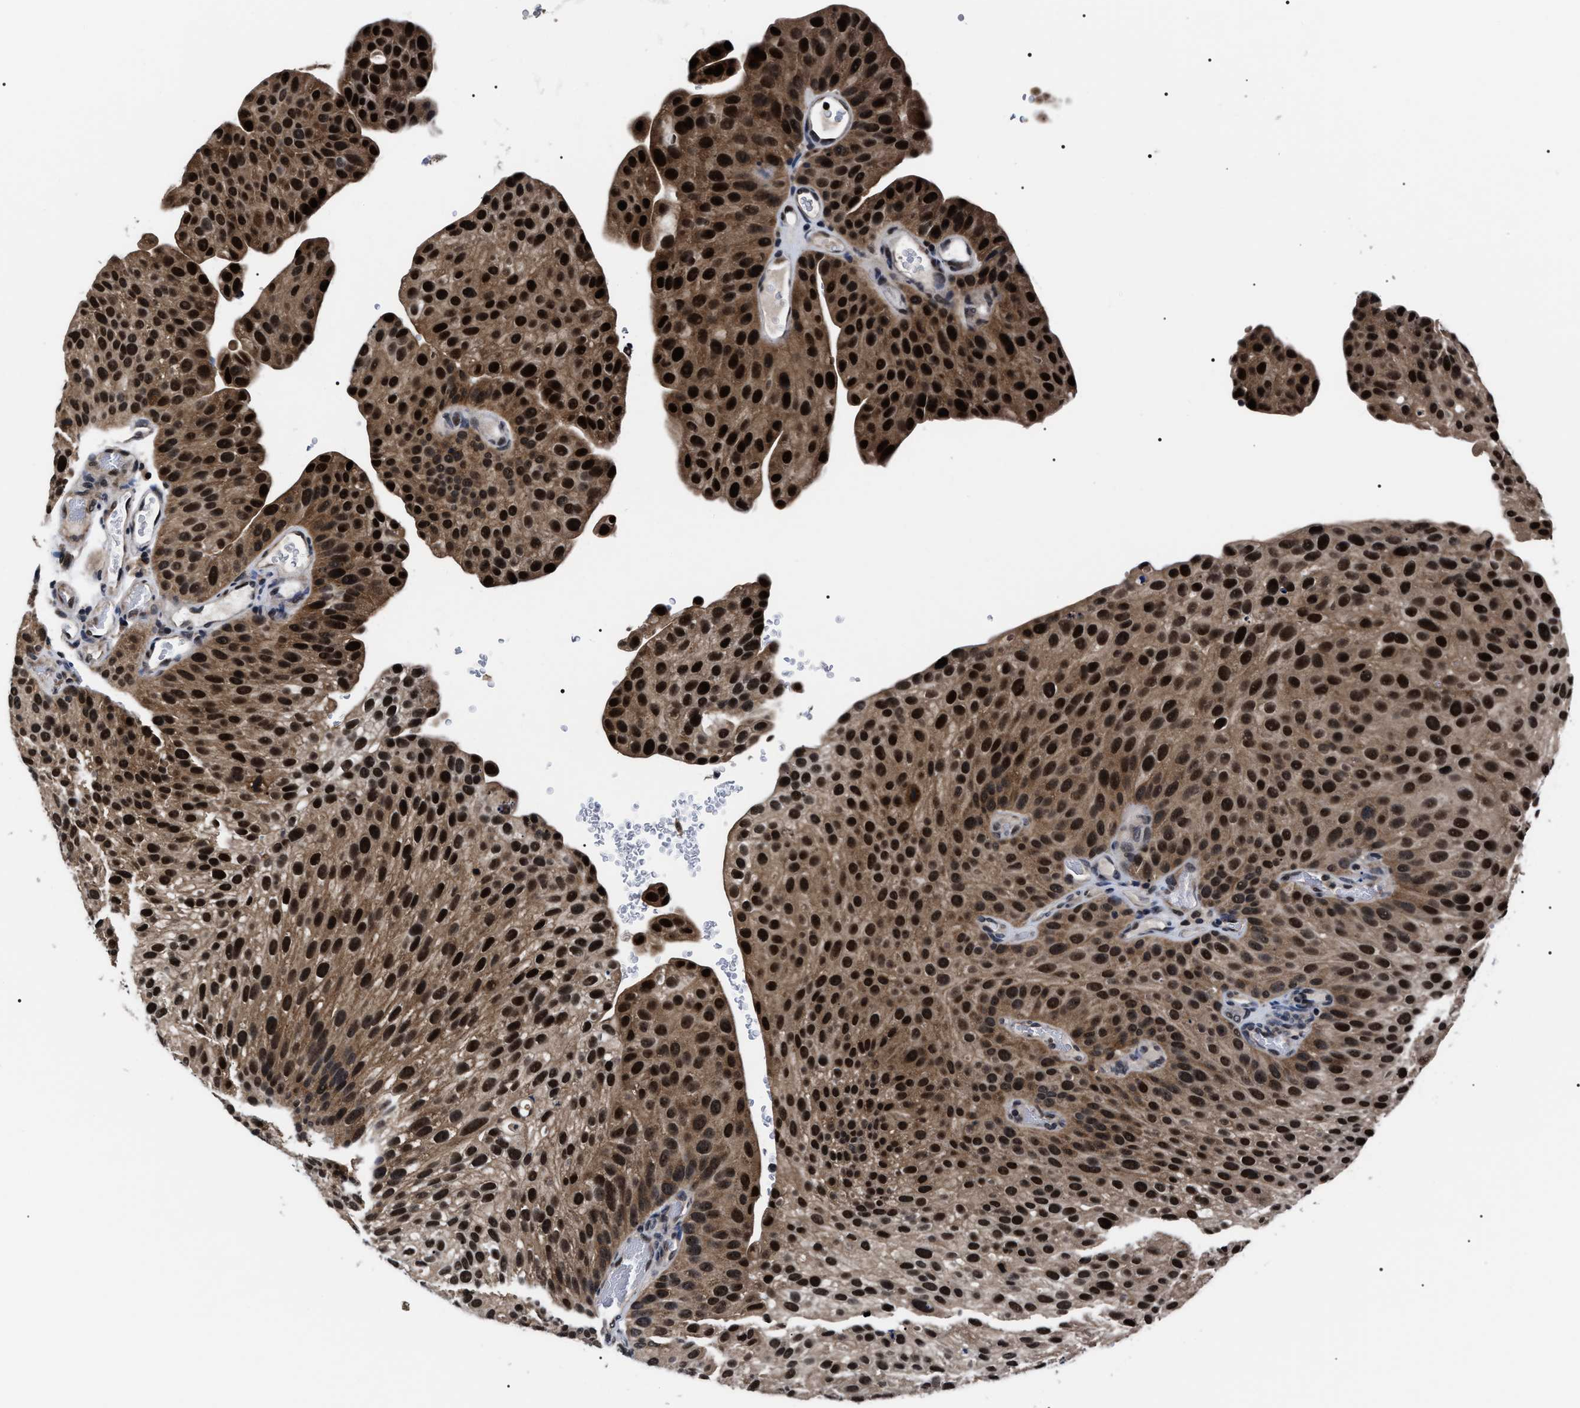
{"staining": {"intensity": "strong", "quantity": ">75%", "location": "cytoplasmic/membranous,nuclear"}, "tissue": "urothelial cancer", "cell_type": "Tumor cells", "image_type": "cancer", "snomed": [{"axis": "morphology", "description": "Urothelial carcinoma, Low grade"}, {"axis": "topography", "description": "Smooth muscle"}, {"axis": "topography", "description": "Urinary bladder"}], "caption": "A brown stain shows strong cytoplasmic/membranous and nuclear staining of a protein in human urothelial cancer tumor cells.", "gene": "CSNK2A1", "patient": {"sex": "male", "age": 60}}